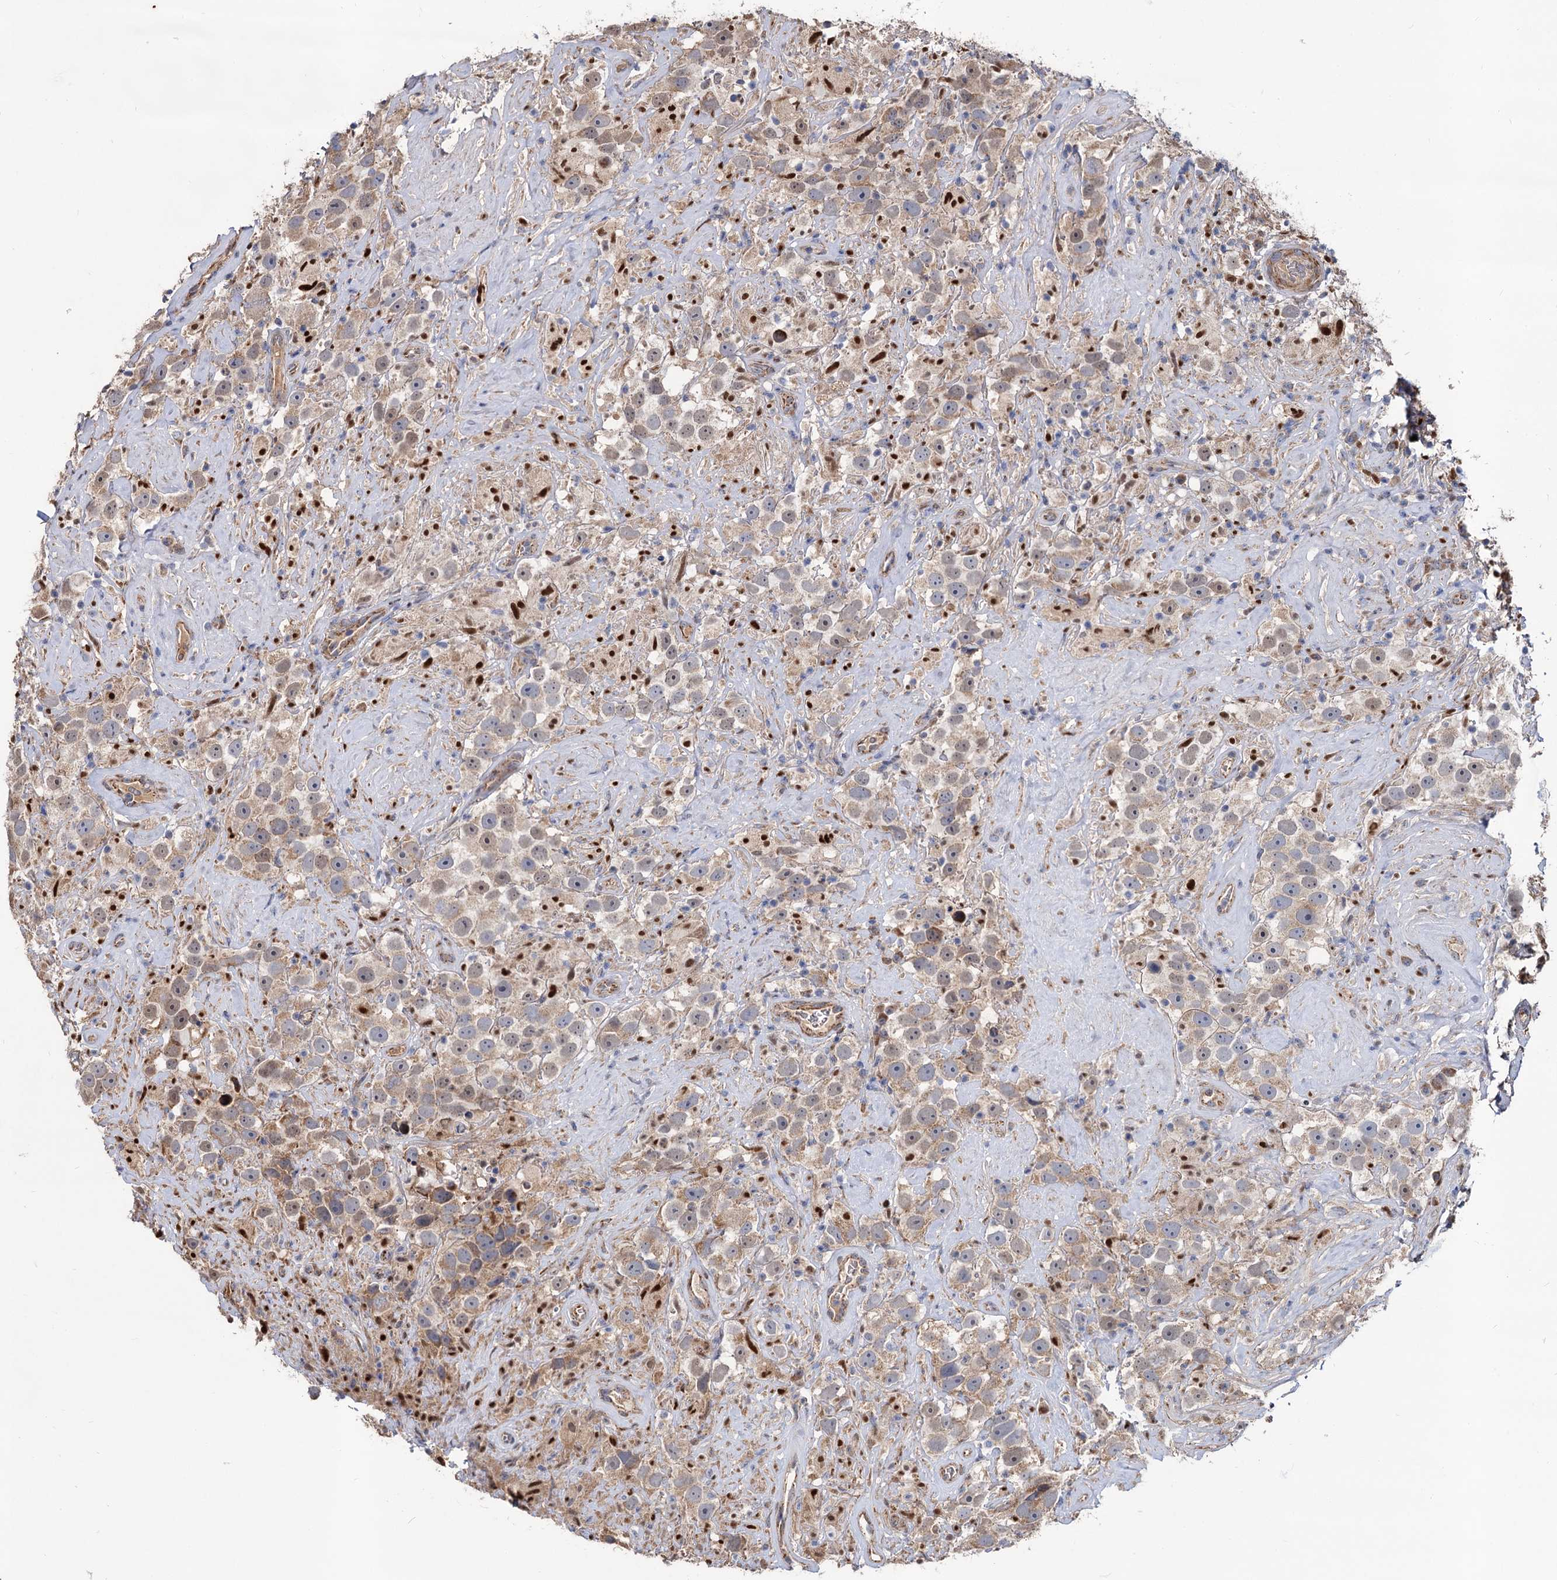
{"staining": {"intensity": "moderate", "quantity": ">75%", "location": "cytoplasmic/membranous"}, "tissue": "testis cancer", "cell_type": "Tumor cells", "image_type": "cancer", "snomed": [{"axis": "morphology", "description": "Seminoma, NOS"}, {"axis": "topography", "description": "Testis"}], "caption": "Seminoma (testis) stained with a protein marker shows moderate staining in tumor cells.", "gene": "ALKBH7", "patient": {"sex": "male", "age": 49}}